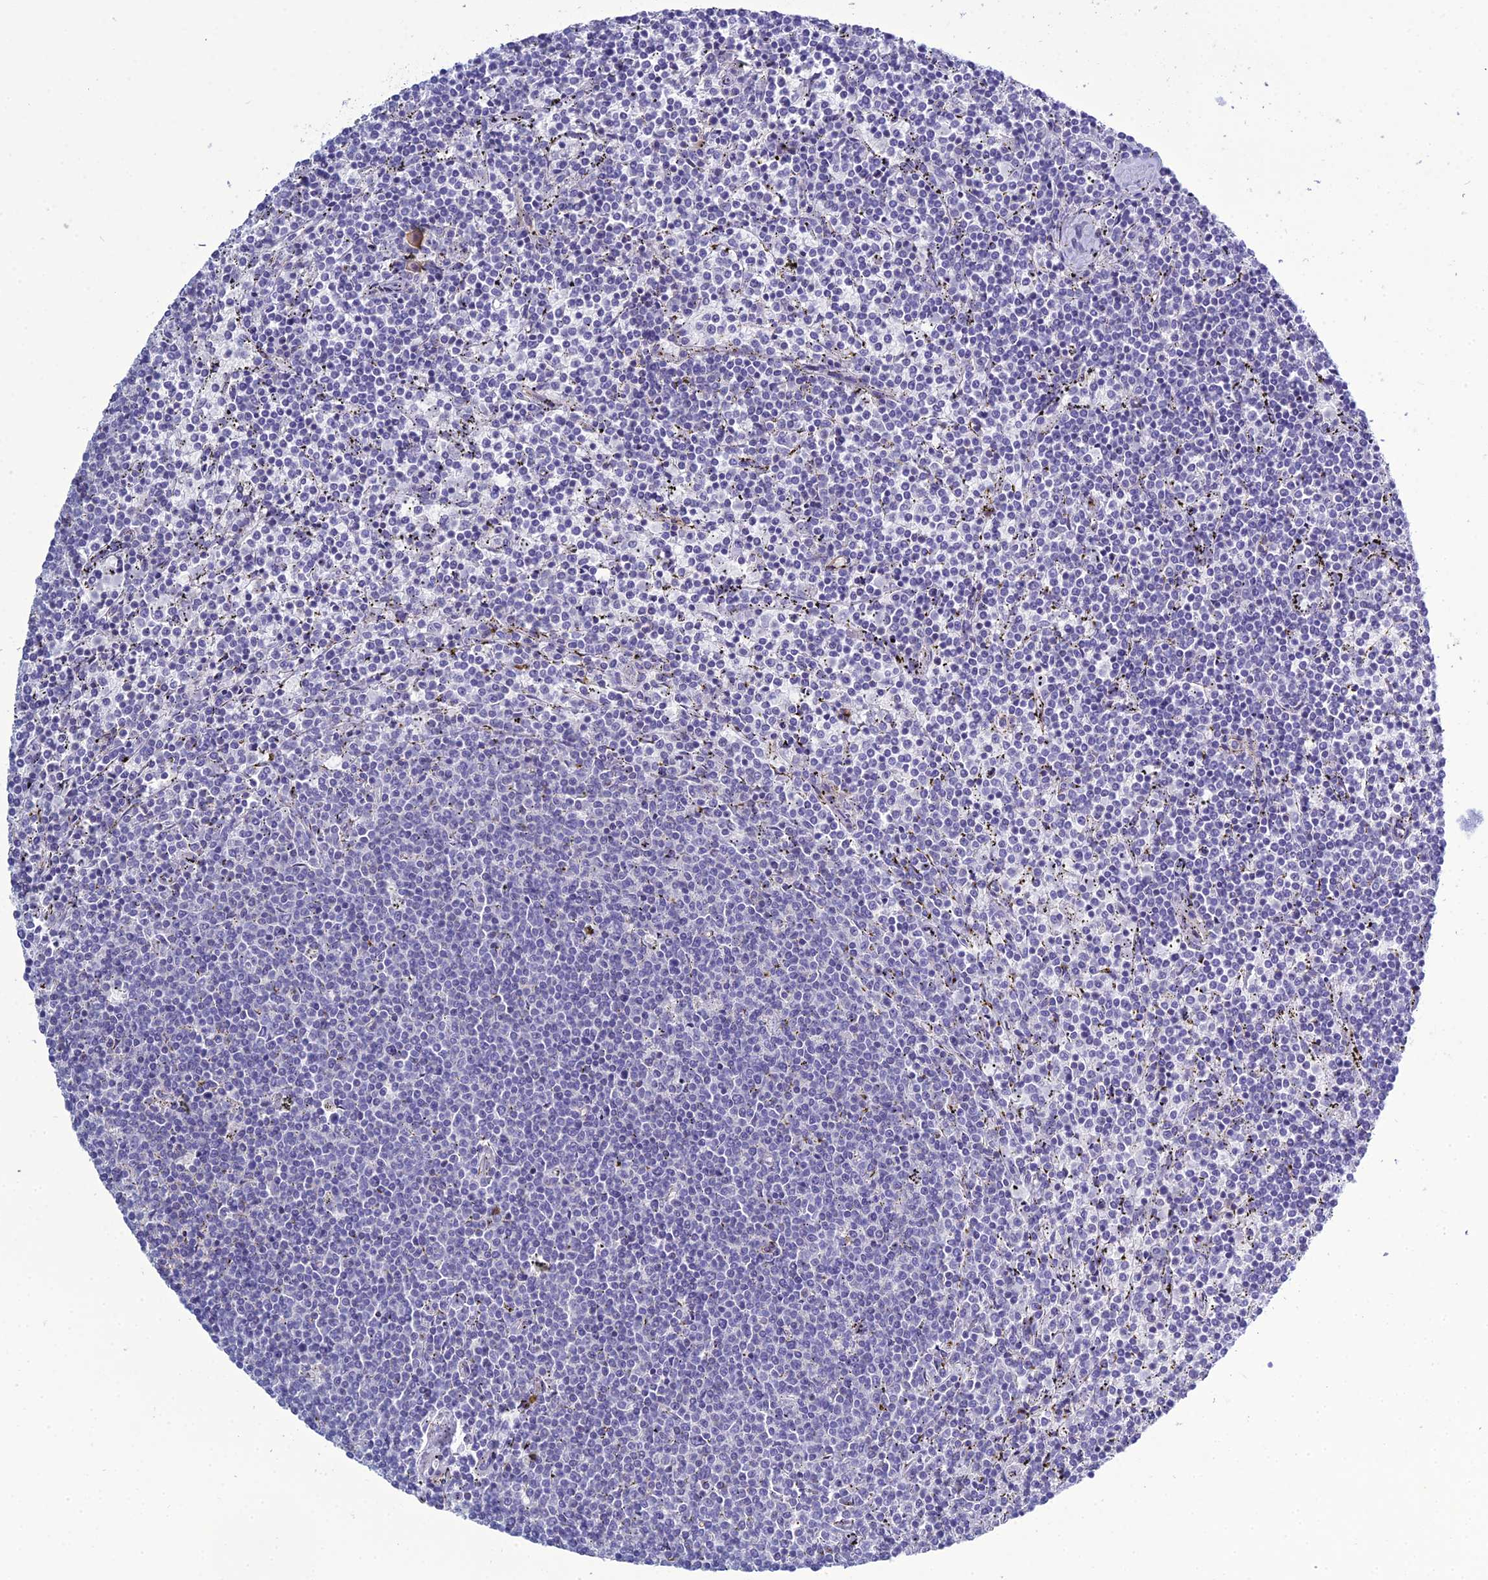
{"staining": {"intensity": "negative", "quantity": "none", "location": "none"}, "tissue": "lymphoma", "cell_type": "Tumor cells", "image_type": "cancer", "snomed": [{"axis": "morphology", "description": "Malignant lymphoma, non-Hodgkin's type, Low grade"}, {"axis": "topography", "description": "Spleen"}], "caption": "Low-grade malignant lymphoma, non-Hodgkin's type was stained to show a protein in brown. There is no significant positivity in tumor cells.", "gene": "ACE", "patient": {"sex": "female", "age": 50}}